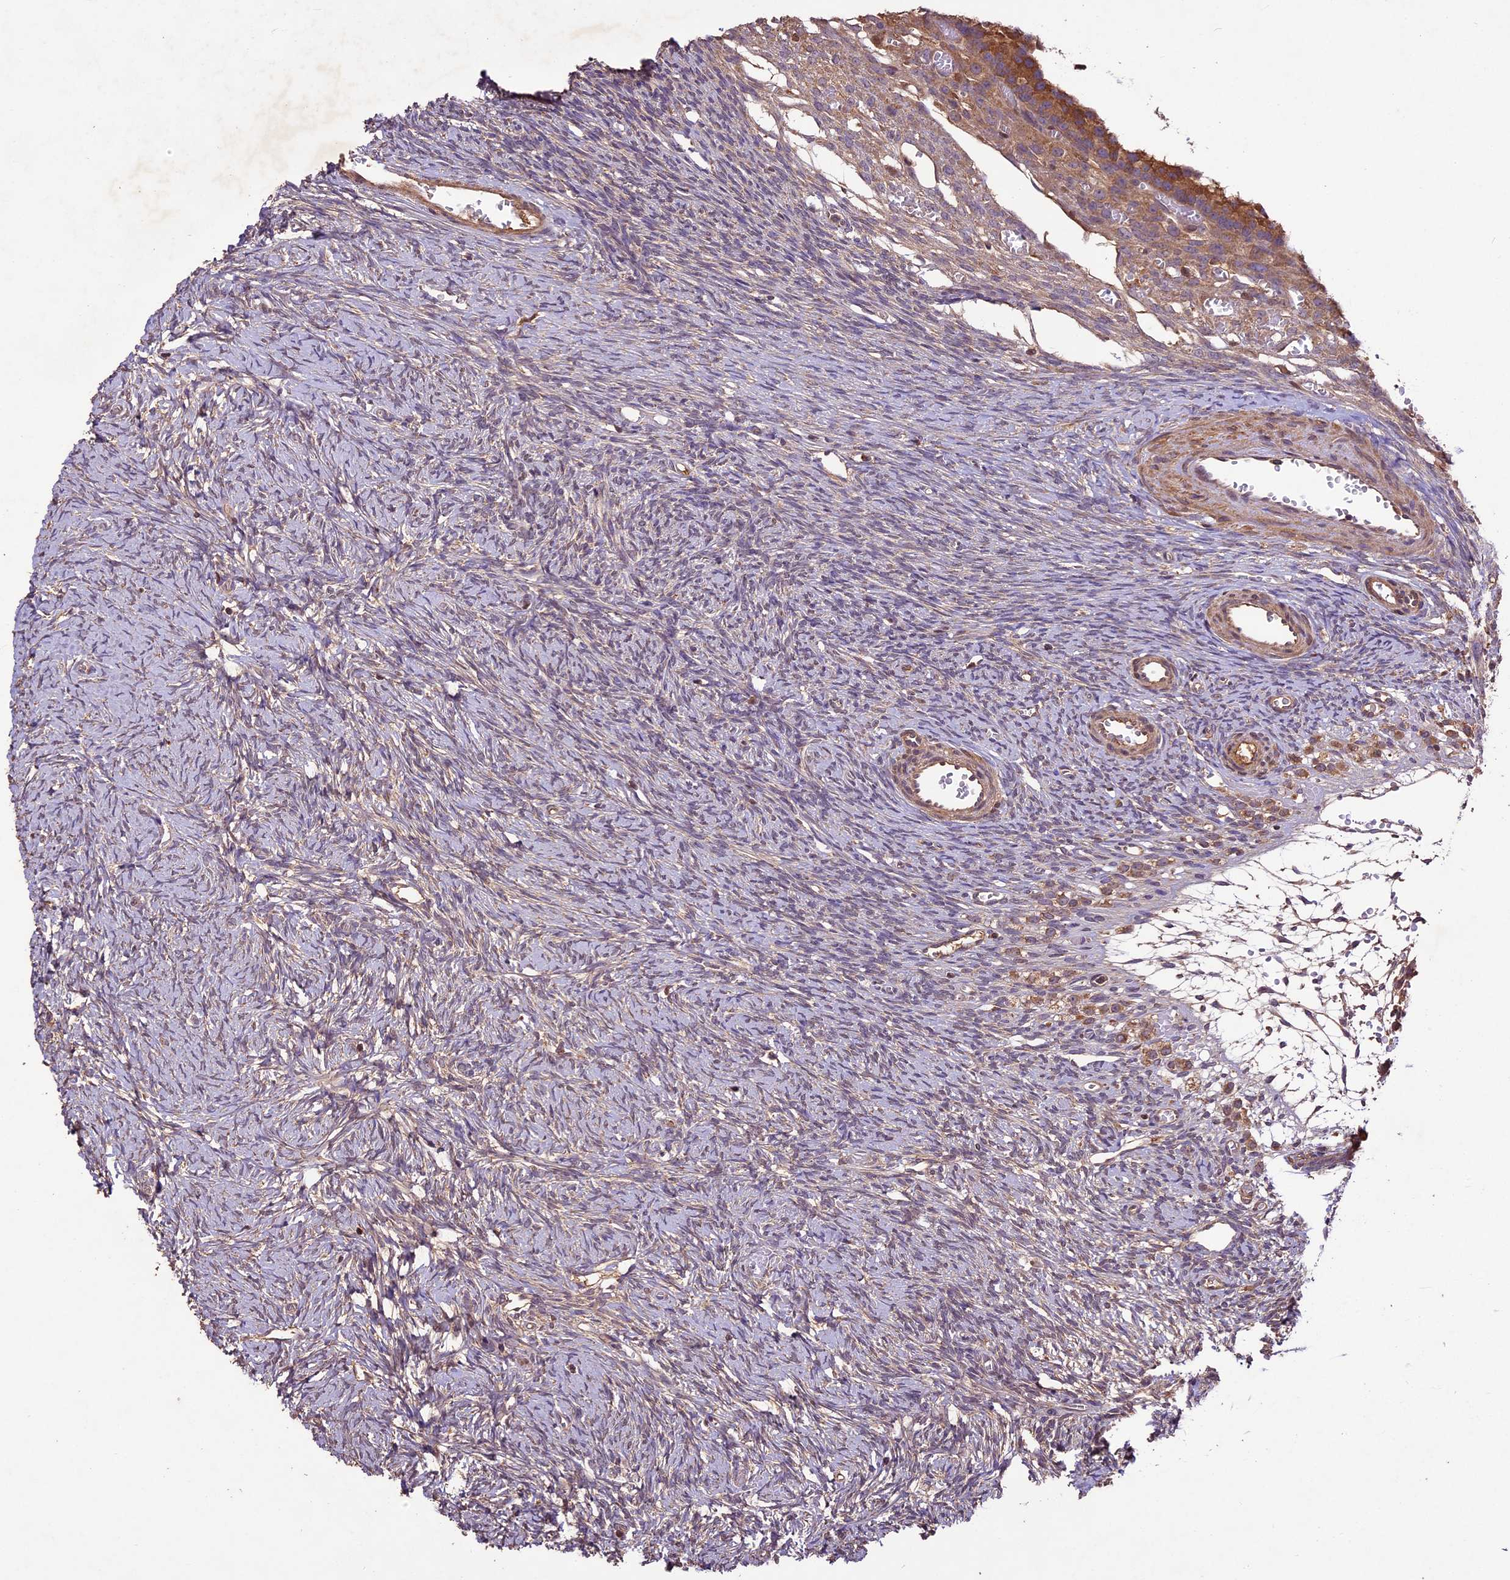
{"staining": {"intensity": "moderate", "quantity": "<25%", "location": "cytoplasmic/membranous"}, "tissue": "ovary", "cell_type": "Ovarian stroma cells", "image_type": "normal", "snomed": [{"axis": "morphology", "description": "Normal tissue, NOS"}, {"axis": "topography", "description": "Ovary"}], "caption": "The image reveals staining of normal ovary, revealing moderate cytoplasmic/membranous protein expression (brown color) within ovarian stroma cells. (DAB (3,3'-diaminobenzidine) IHC with brightfield microscopy, high magnification).", "gene": "CRLF1", "patient": {"sex": "female", "age": 39}}